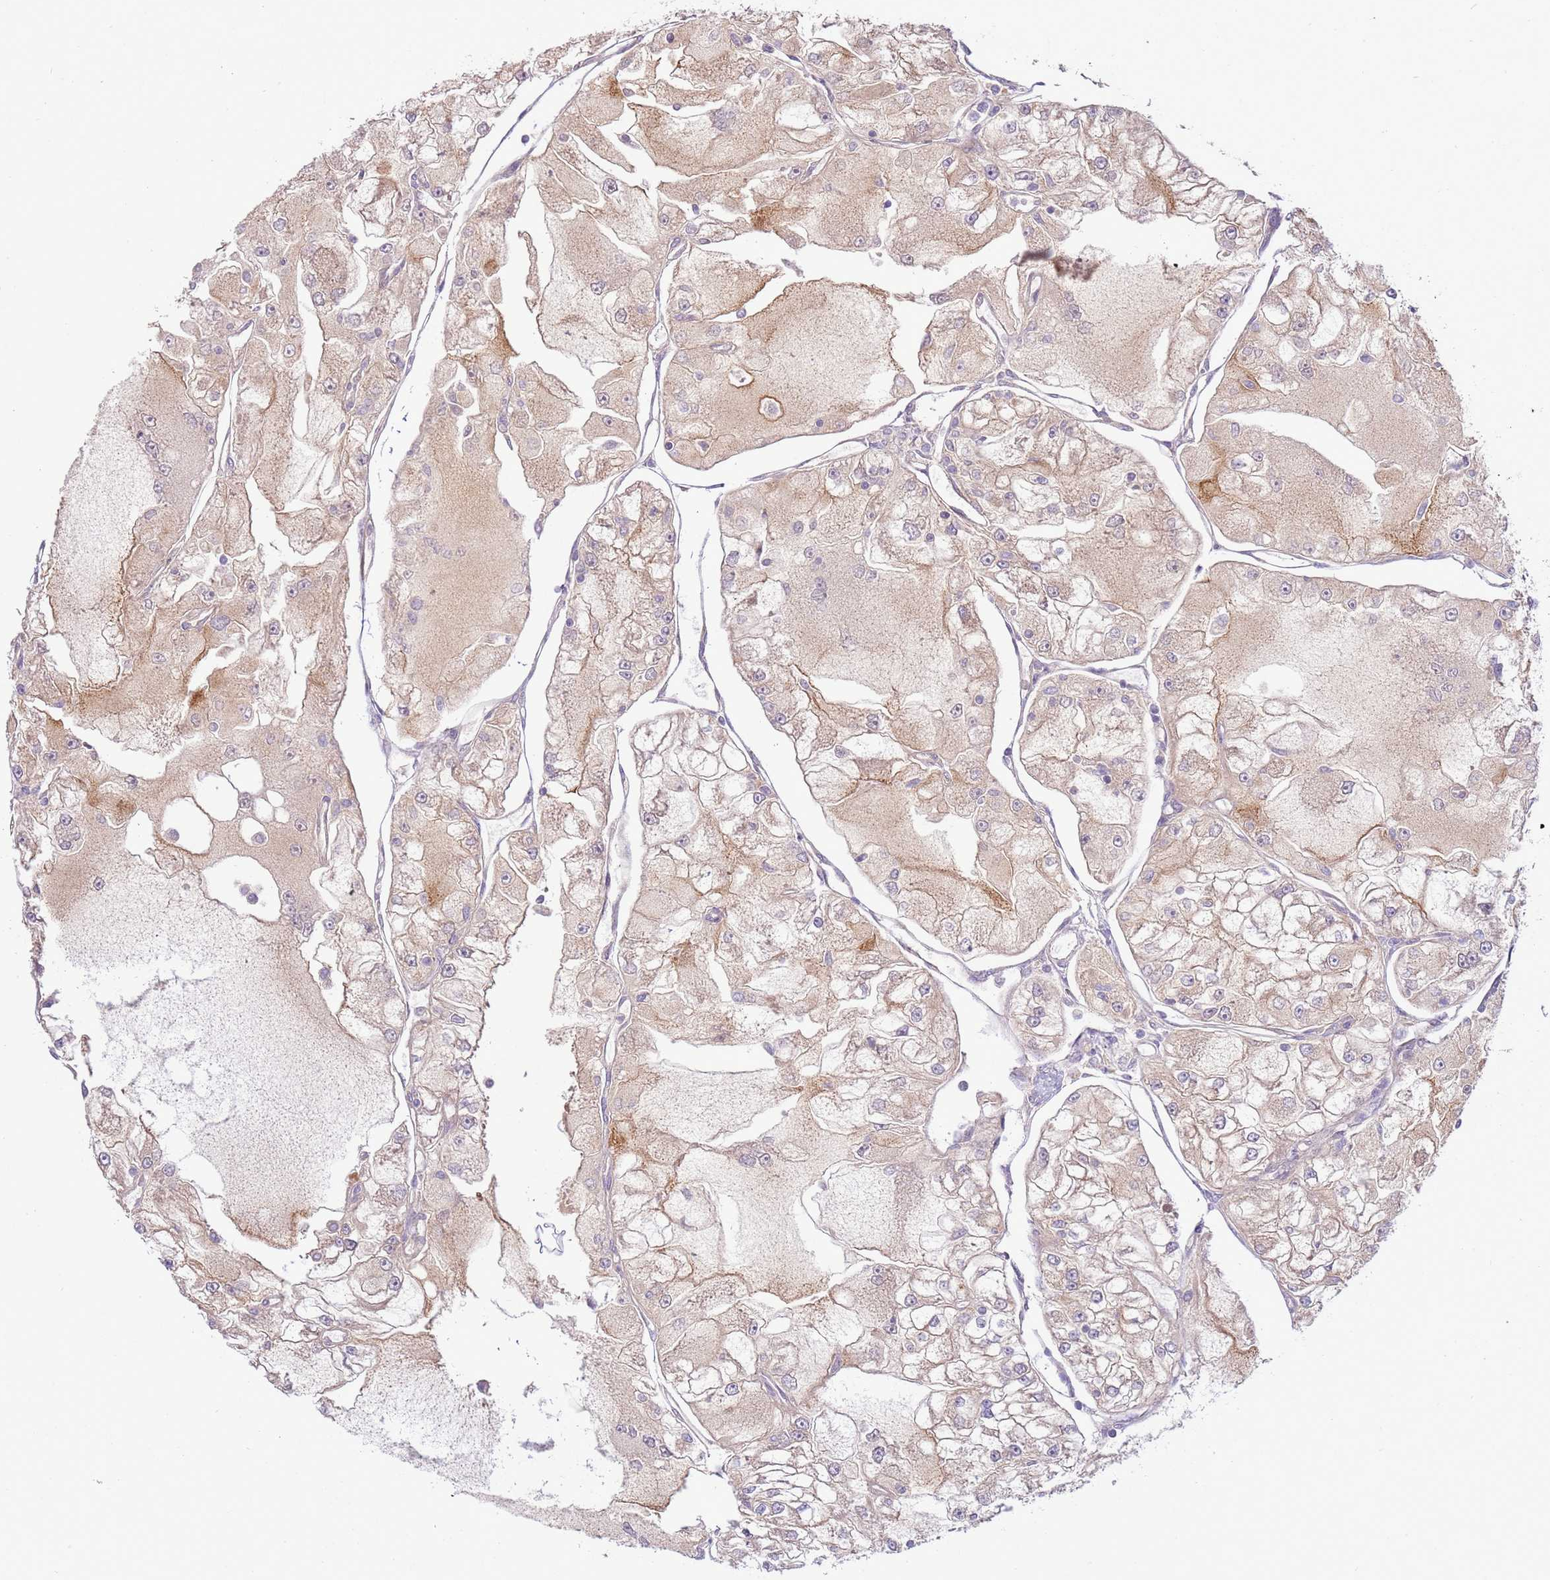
{"staining": {"intensity": "moderate", "quantity": "<25%", "location": "cytoplasmic/membranous"}, "tissue": "renal cancer", "cell_type": "Tumor cells", "image_type": "cancer", "snomed": [{"axis": "morphology", "description": "Adenocarcinoma, NOS"}, {"axis": "topography", "description": "Kidney"}], "caption": "Human renal cancer (adenocarcinoma) stained for a protein (brown) displays moderate cytoplasmic/membranous positive staining in approximately <25% of tumor cells.", "gene": "SCARA3", "patient": {"sex": "female", "age": 72}}